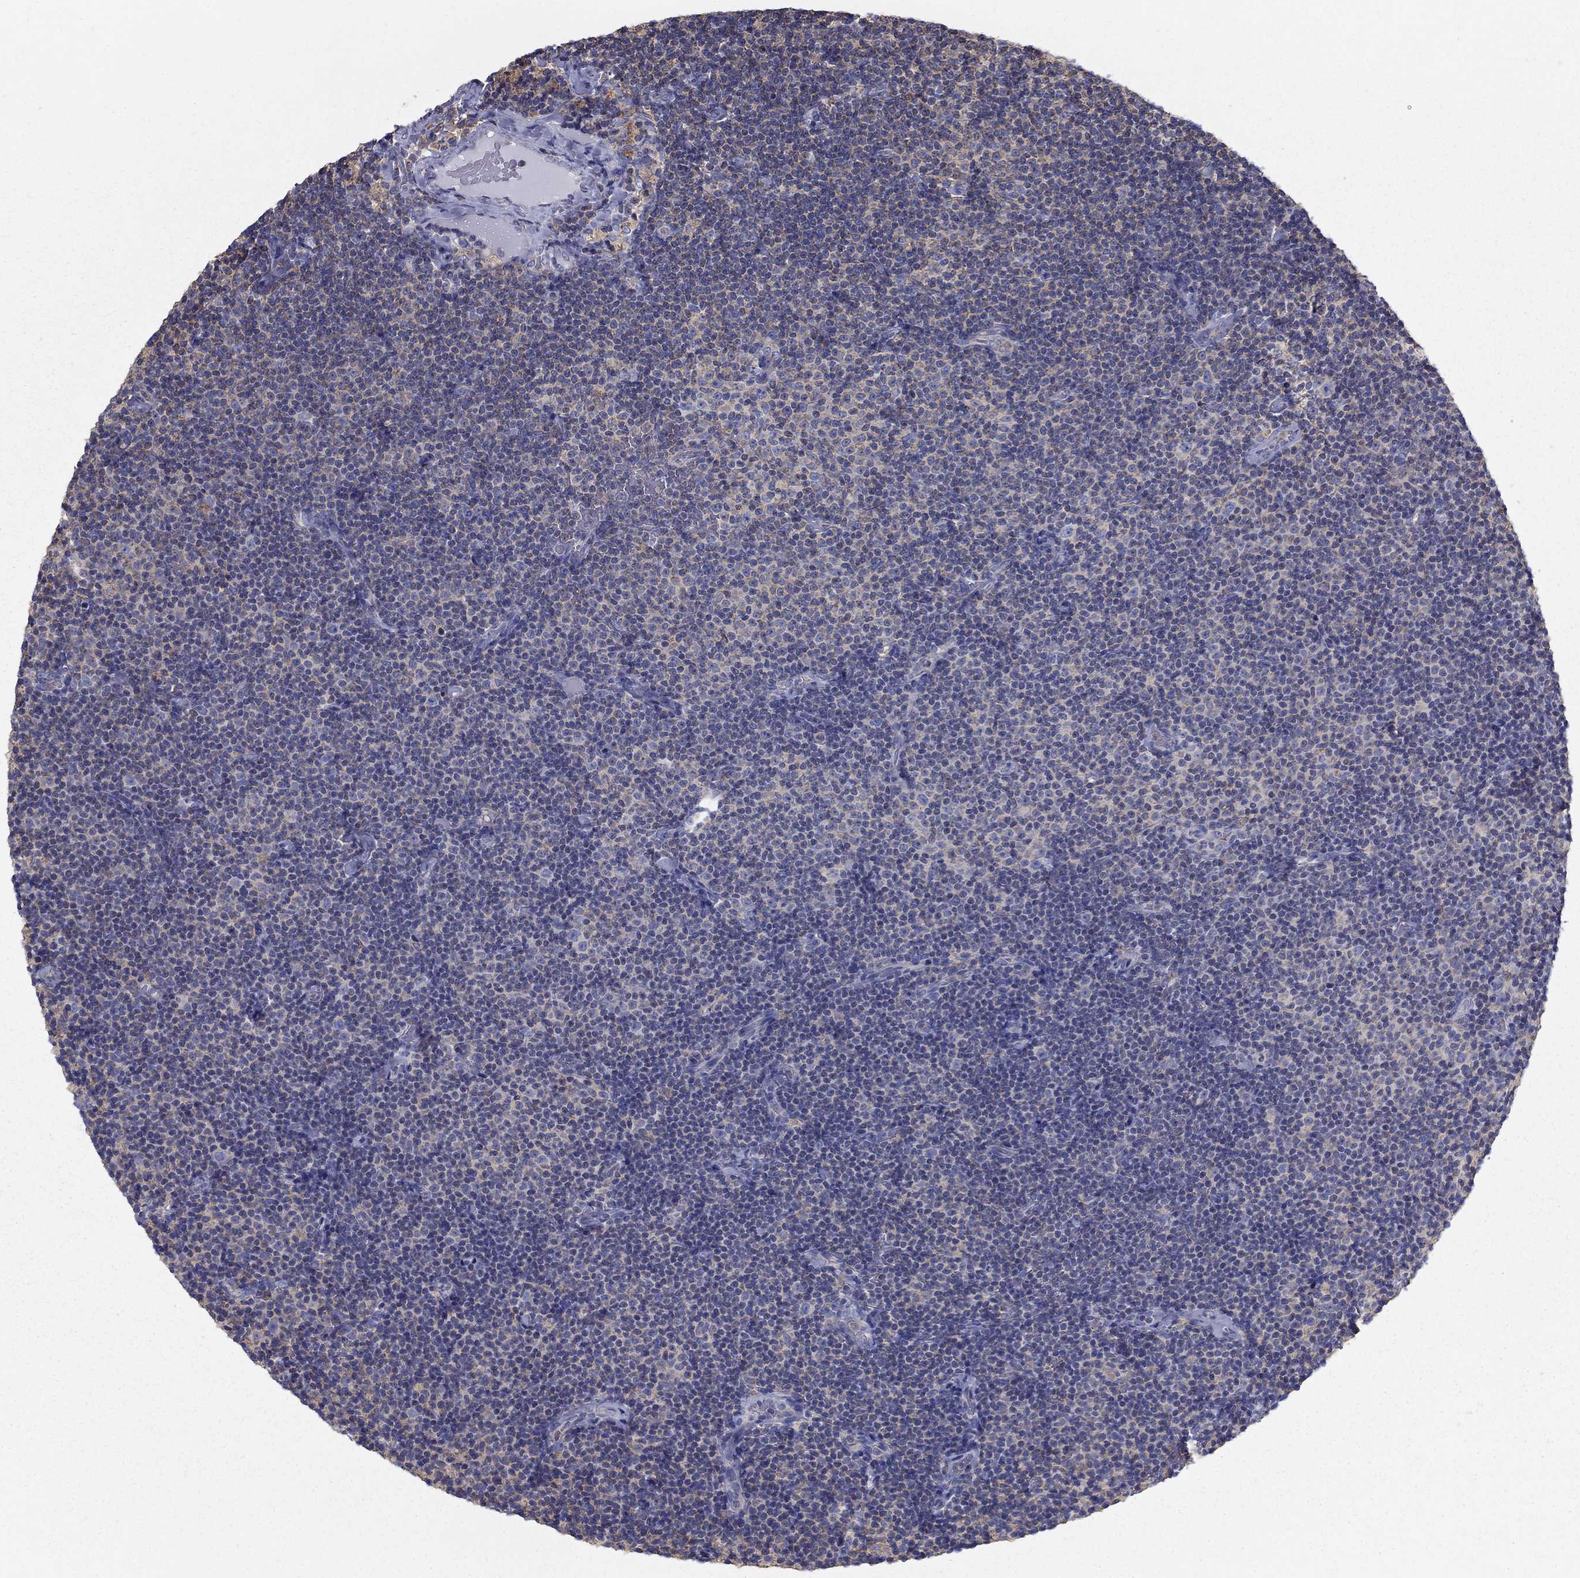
{"staining": {"intensity": "negative", "quantity": "none", "location": "none"}, "tissue": "lymphoma", "cell_type": "Tumor cells", "image_type": "cancer", "snomed": [{"axis": "morphology", "description": "Malignant lymphoma, non-Hodgkin's type, Low grade"}, {"axis": "topography", "description": "Lymph node"}], "caption": "The image reveals no staining of tumor cells in malignant lymphoma, non-Hodgkin's type (low-grade).", "gene": "NME5", "patient": {"sex": "male", "age": 81}}